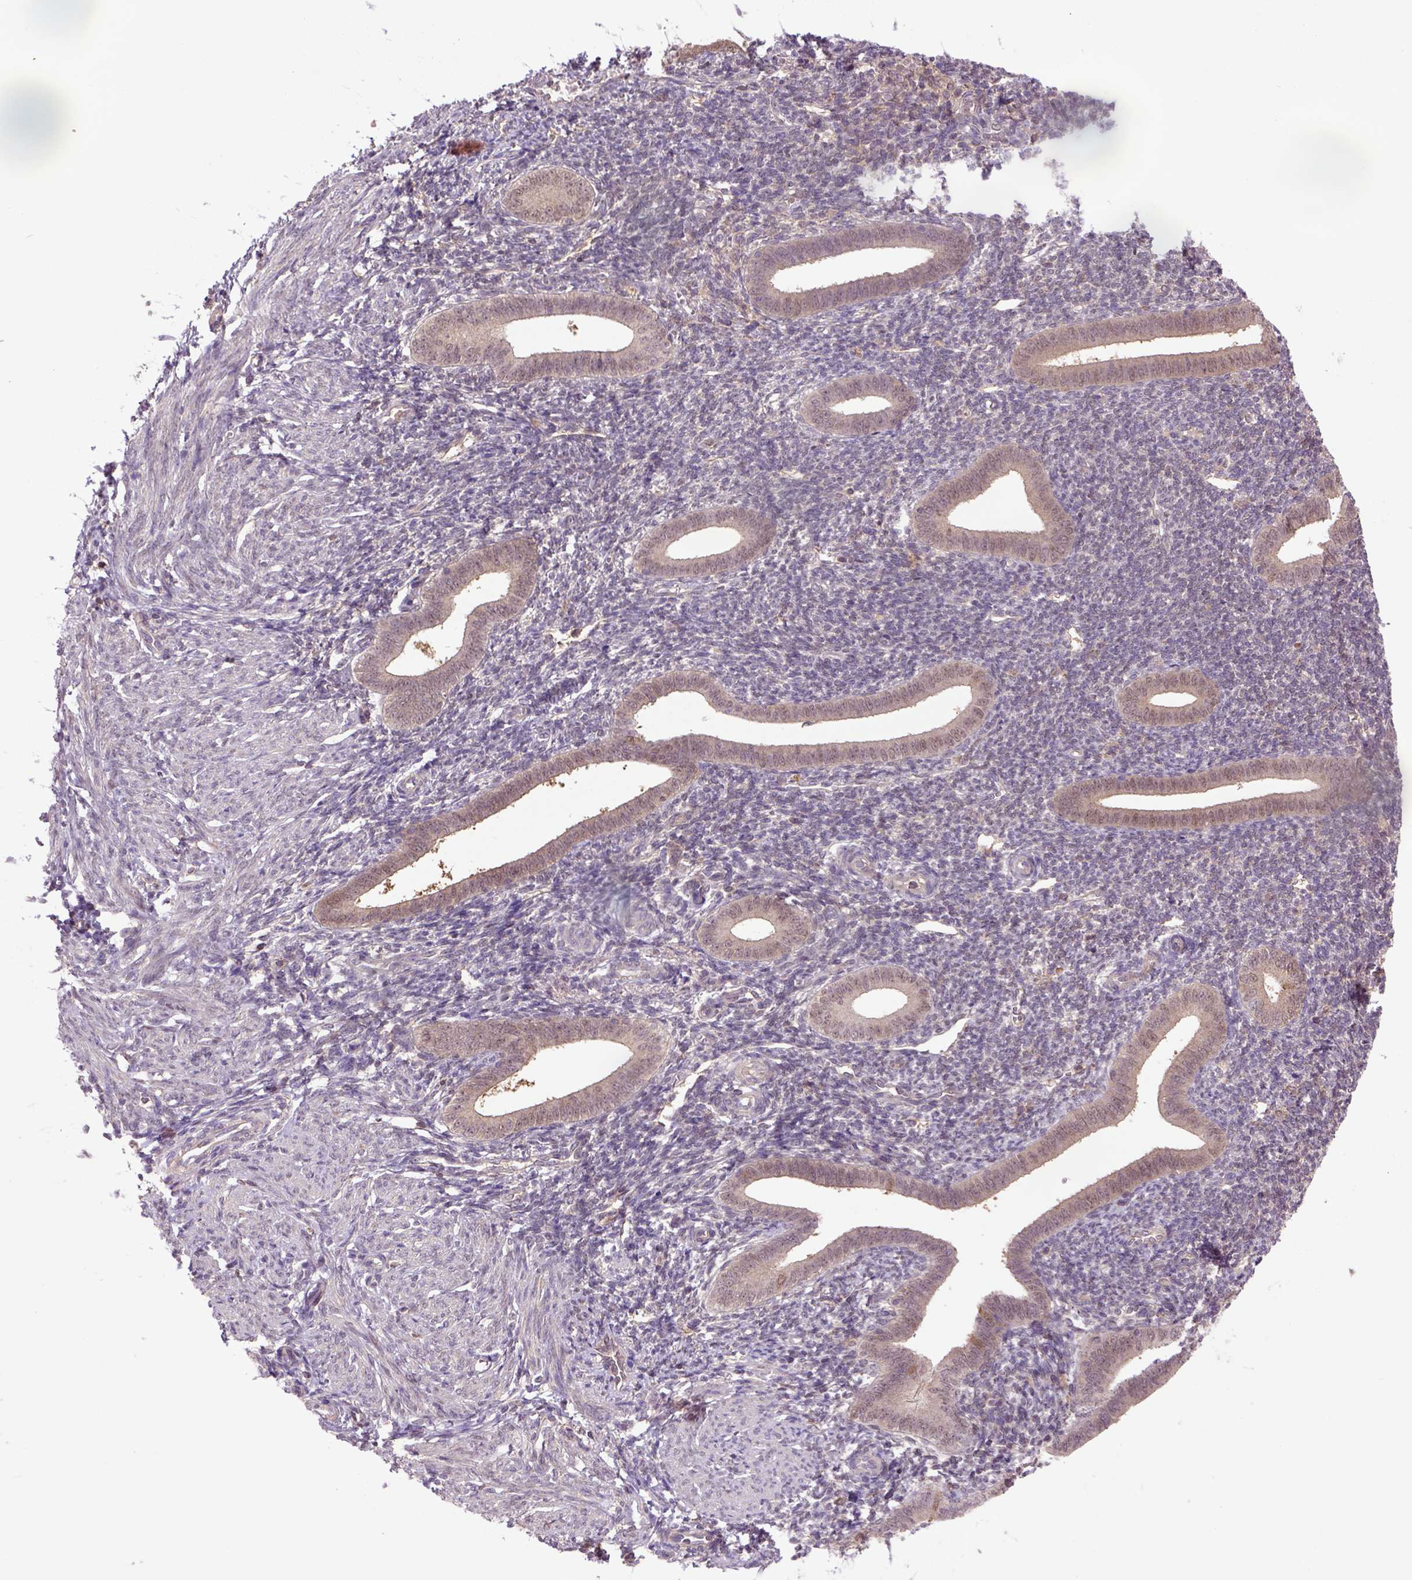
{"staining": {"intensity": "weak", "quantity": "25%-75%", "location": "cytoplasmic/membranous"}, "tissue": "endometrium", "cell_type": "Cells in endometrial stroma", "image_type": "normal", "snomed": [{"axis": "morphology", "description": "Normal tissue, NOS"}, {"axis": "topography", "description": "Endometrium"}], "caption": "This is a micrograph of immunohistochemistry (IHC) staining of unremarkable endometrium, which shows weak staining in the cytoplasmic/membranous of cells in endometrial stroma.", "gene": "HSPBP1", "patient": {"sex": "female", "age": 25}}